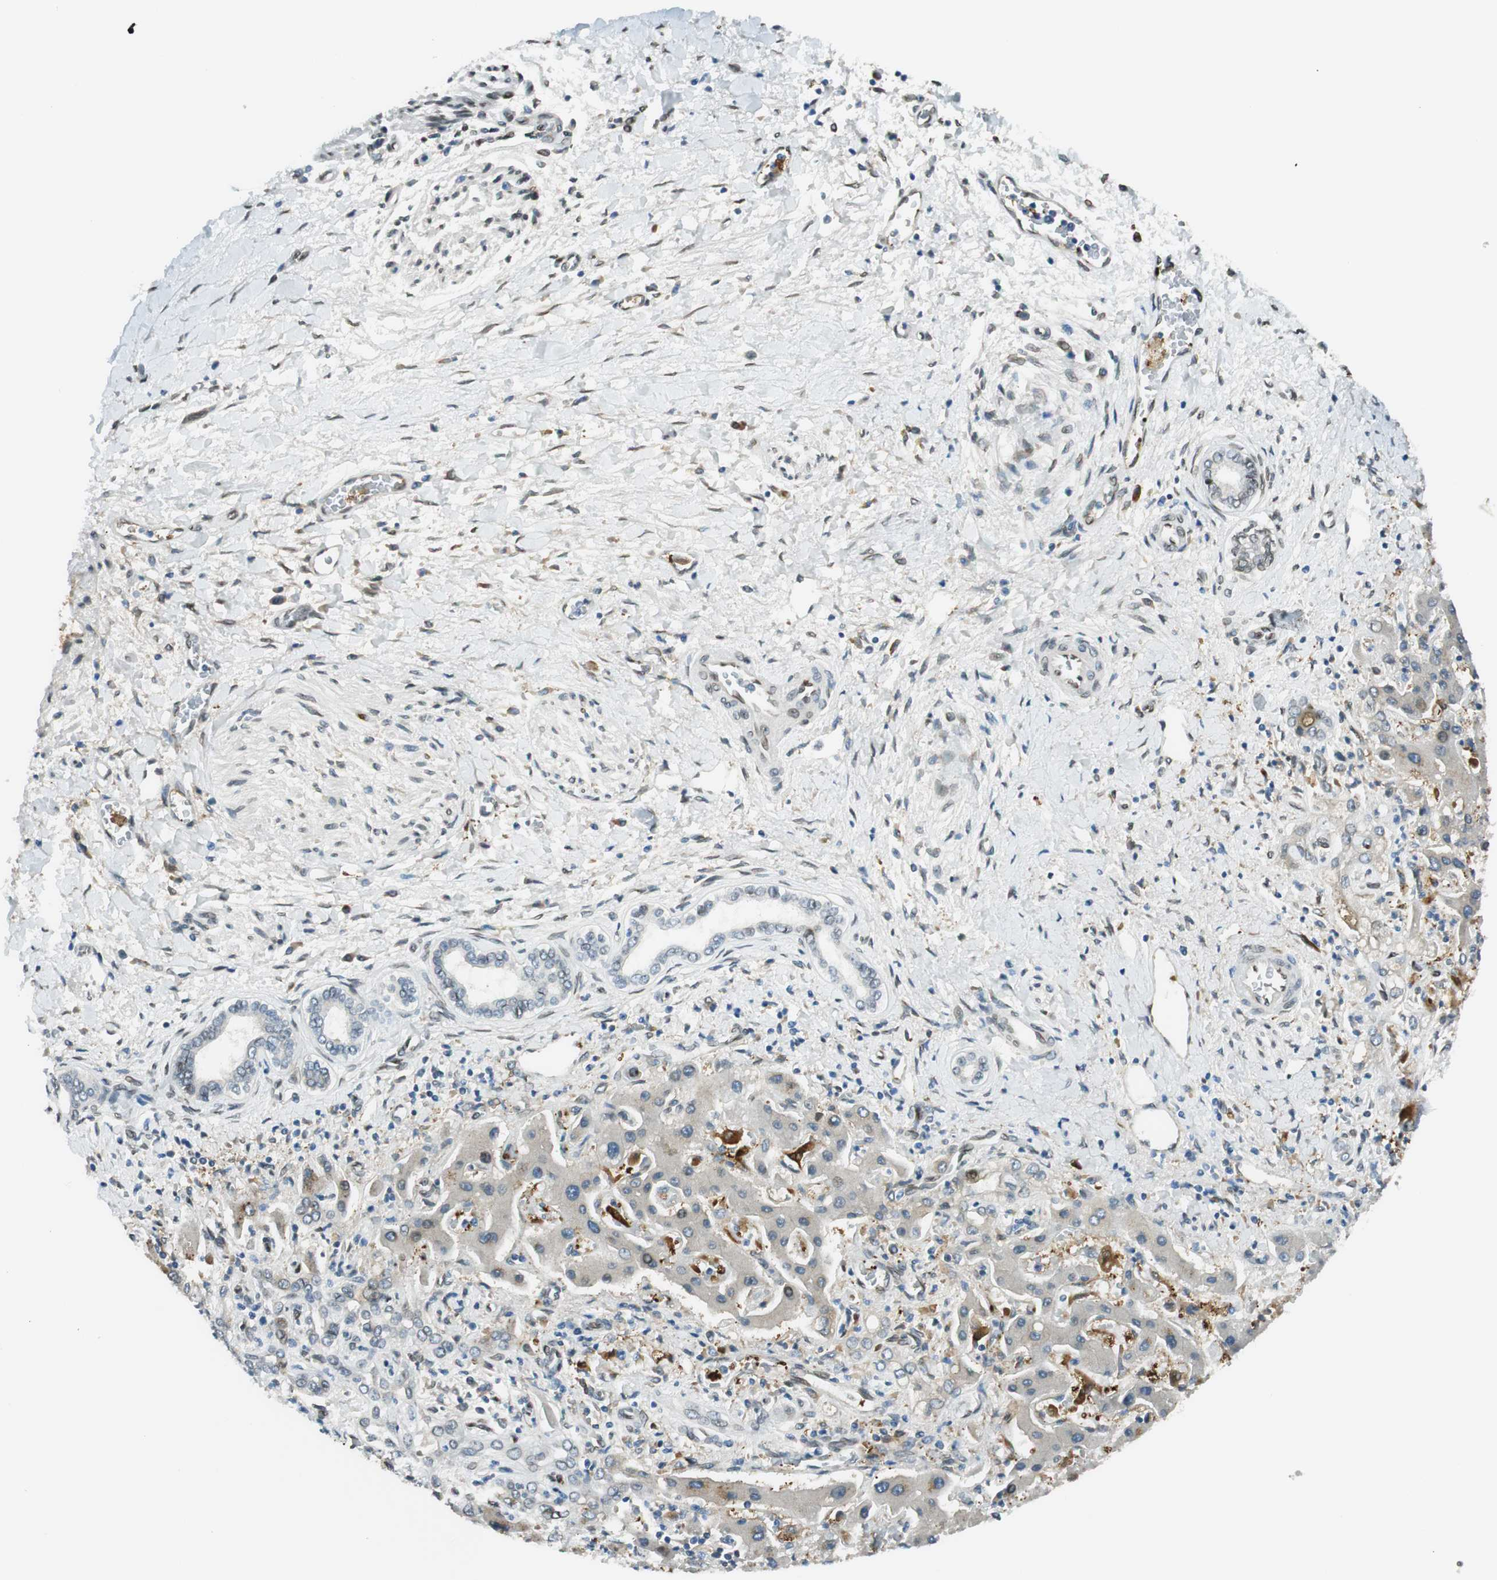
{"staining": {"intensity": "moderate", "quantity": "<25%", "location": "cytoplasmic/membranous"}, "tissue": "liver cancer", "cell_type": "Tumor cells", "image_type": "cancer", "snomed": [{"axis": "morphology", "description": "Cholangiocarcinoma"}, {"axis": "topography", "description": "Liver"}], "caption": "Immunohistochemistry (IHC) micrograph of human liver cholangiocarcinoma stained for a protein (brown), which displays low levels of moderate cytoplasmic/membranous positivity in approximately <25% of tumor cells.", "gene": "TMEM260", "patient": {"sex": "male", "age": 50}}